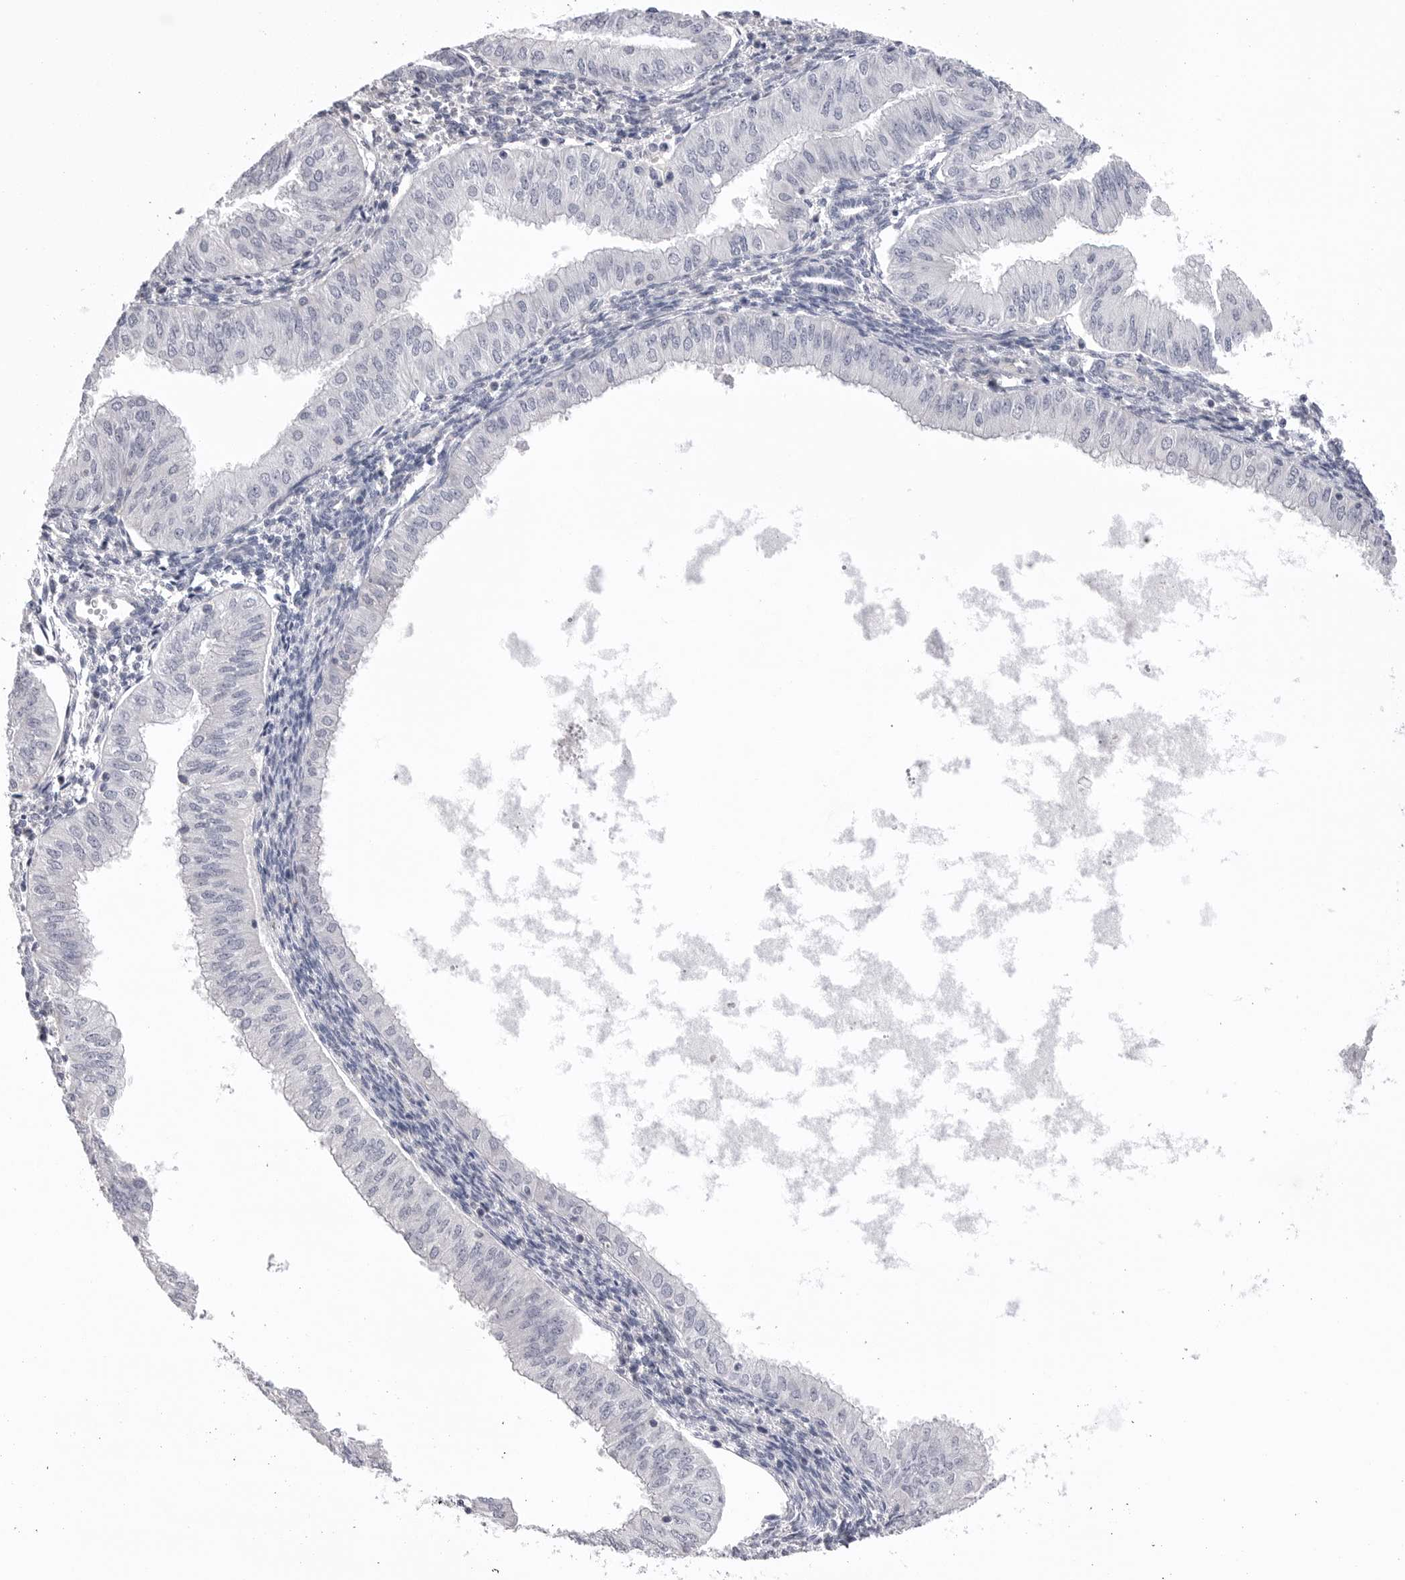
{"staining": {"intensity": "negative", "quantity": "none", "location": "none"}, "tissue": "endometrial cancer", "cell_type": "Tumor cells", "image_type": "cancer", "snomed": [{"axis": "morphology", "description": "Normal tissue, NOS"}, {"axis": "morphology", "description": "Adenocarcinoma, NOS"}, {"axis": "topography", "description": "Endometrium"}], "caption": "Micrograph shows no protein staining in tumor cells of endometrial adenocarcinoma tissue.", "gene": "DLGAP3", "patient": {"sex": "female", "age": 53}}